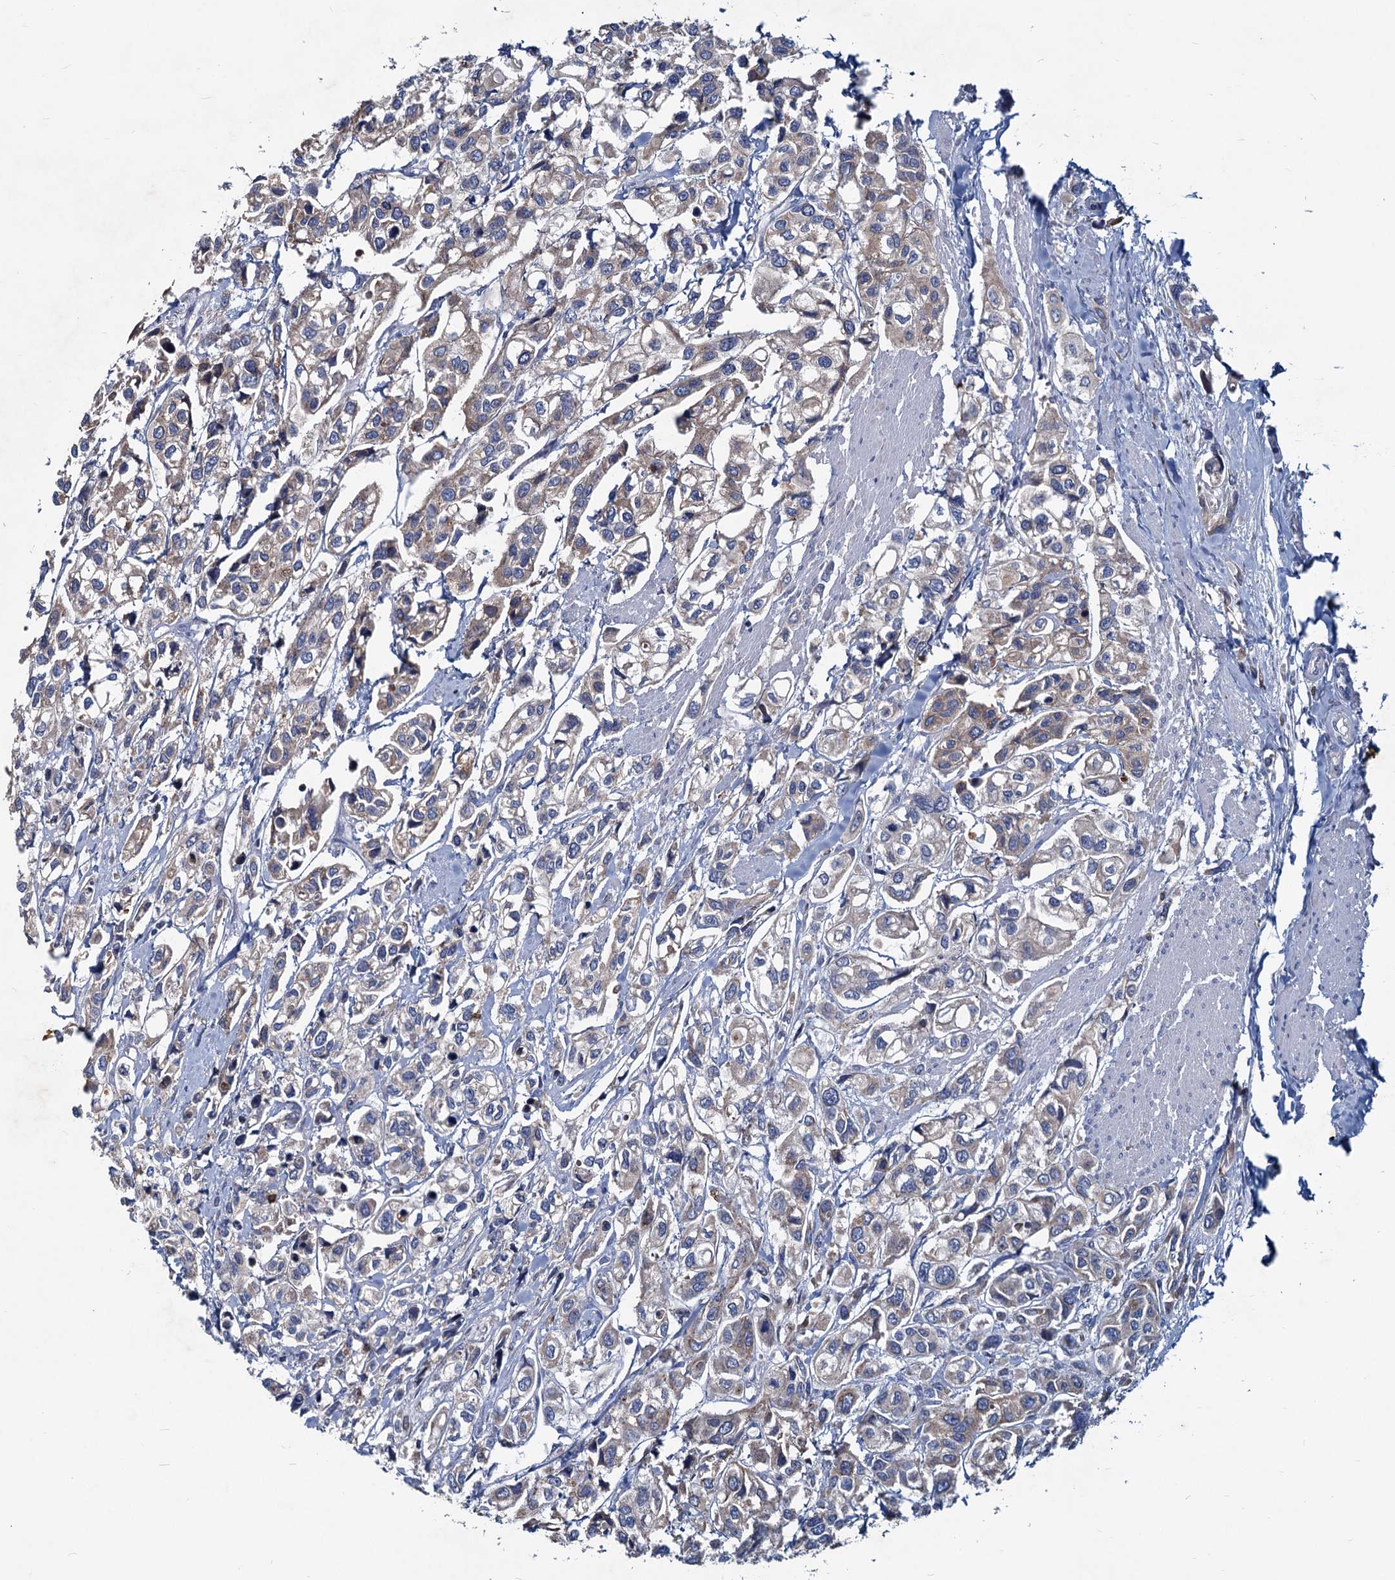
{"staining": {"intensity": "negative", "quantity": "none", "location": "none"}, "tissue": "urothelial cancer", "cell_type": "Tumor cells", "image_type": "cancer", "snomed": [{"axis": "morphology", "description": "Urothelial carcinoma, High grade"}, {"axis": "topography", "description": "Urinary bladder"}], "caption": "Tumor cells are negative for brown protein staining in urothelial carcinoma (high-grade).", "gene": "TMX2", "patient": {"sex": "male", "age": 67}}